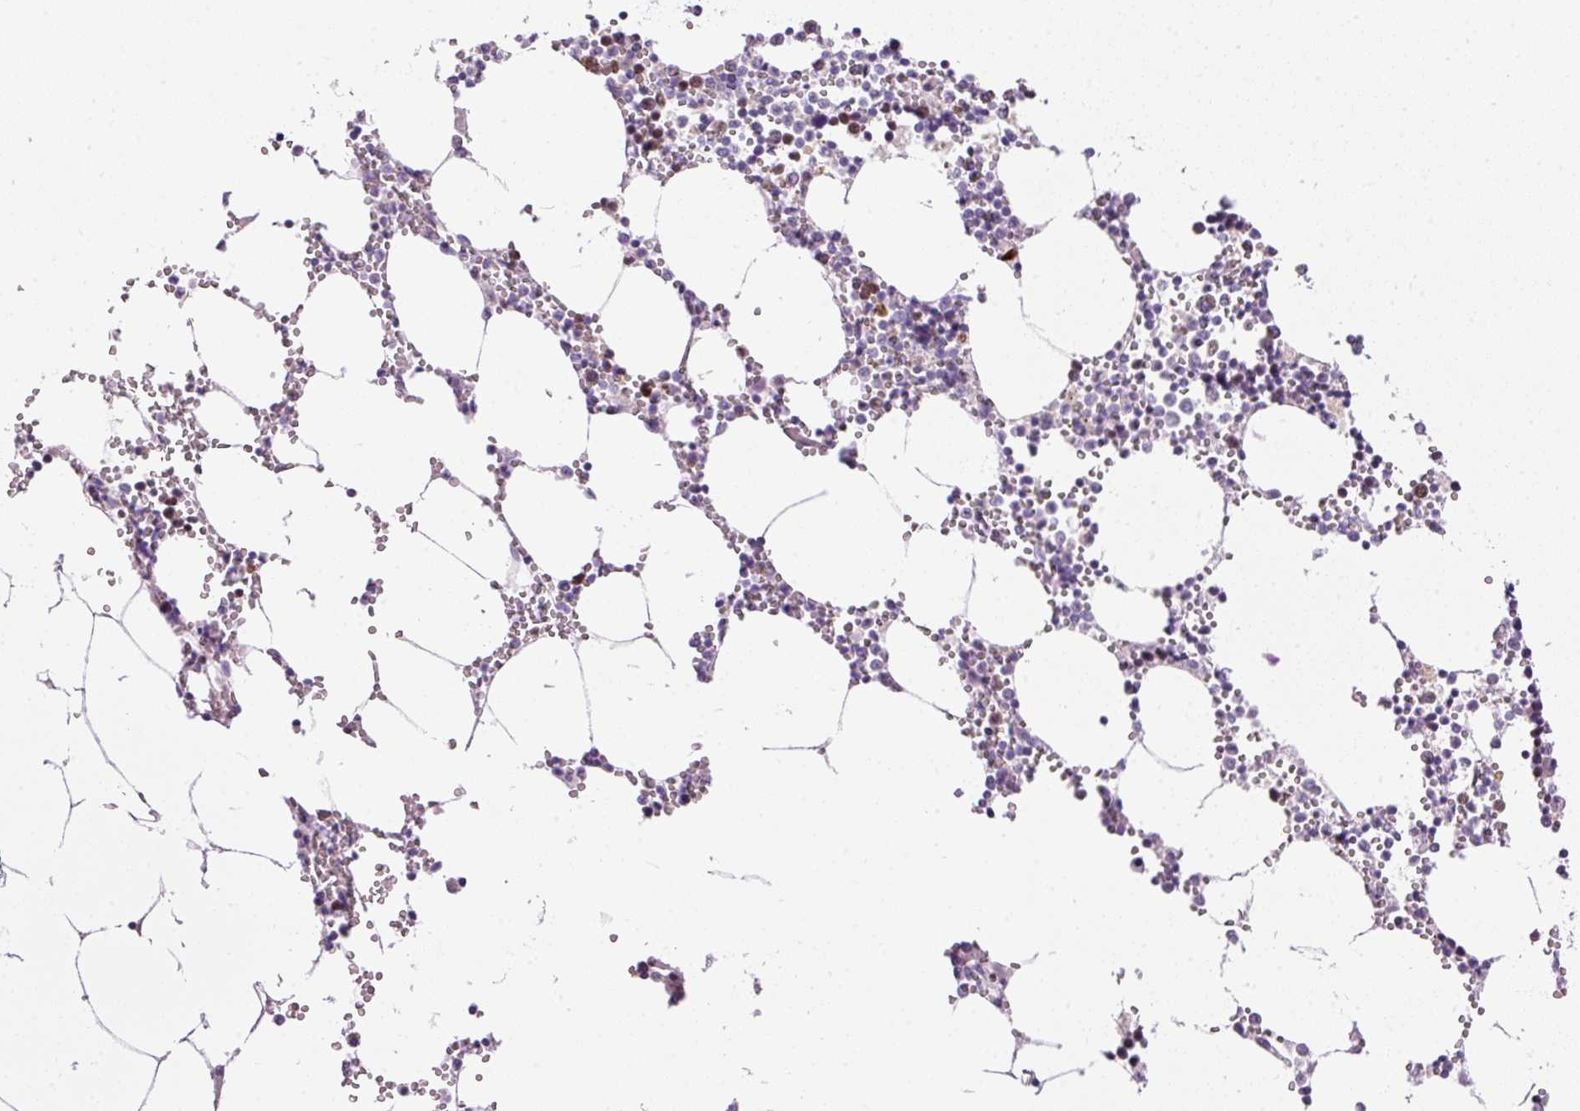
{"staining": {"intensity": "moderate", "quantity": "<25%", "location": "cytoplasmic/membranous,nuclear"}, "tissue": "bone marrow", "cell_type": "Hematopoietic cells", "image_type": "normal", "snomed": [{"axis": "morphology", "description": "Normal tissue, NOS"}, {"axis": "topography", "description": "Bone marrow"}], "caption": "DAB immunohistochemical staining of normal human bone marrow reveals moderate cytoplasmic/membranous,nuclear protein positivity in approximately <25% of hematopoietic cells.", "gene": "KPNA2", "patient": {"sex": "male", "age": 54}}